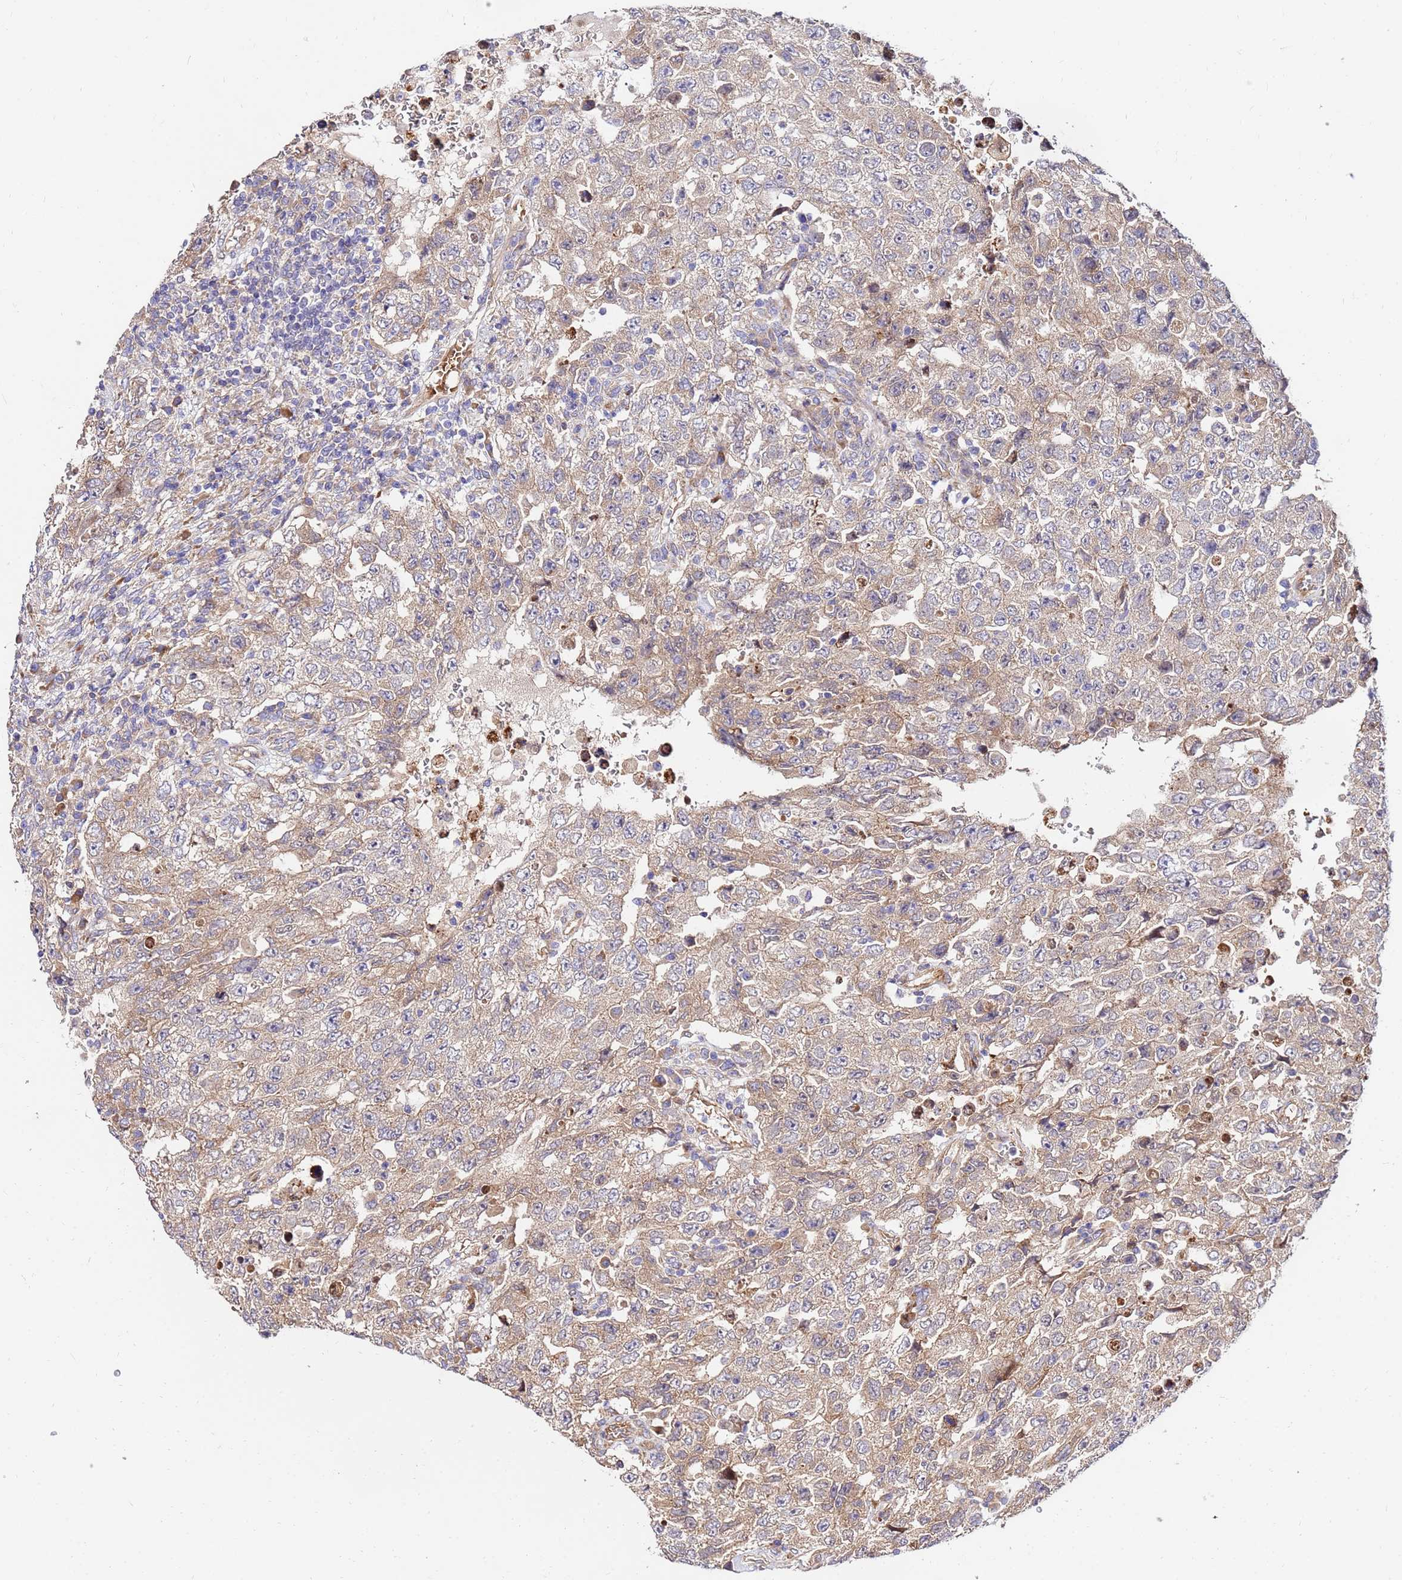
{"staining": {"intensity": "weak", "quantity": ">75%", "location": "cytoplasmic/membranous"}, "tissue": "testis cancer", "cell_type": "Tumor cells", "image_type": "cancer", "snomed": [{"axis": "morphology", "description": "Carcinoma, Embryonal, NOS"}, {"axis": "topography", "description": "Testis"}], "caption": "DAB immunohistochemical staining of embryonal carcinoma (testis) shows weak cytoplasmic/membranous protein positivity in about >75% of tumor cells.", "gene": "WWC2", "patient": {"sex": "male", "age": 26}}